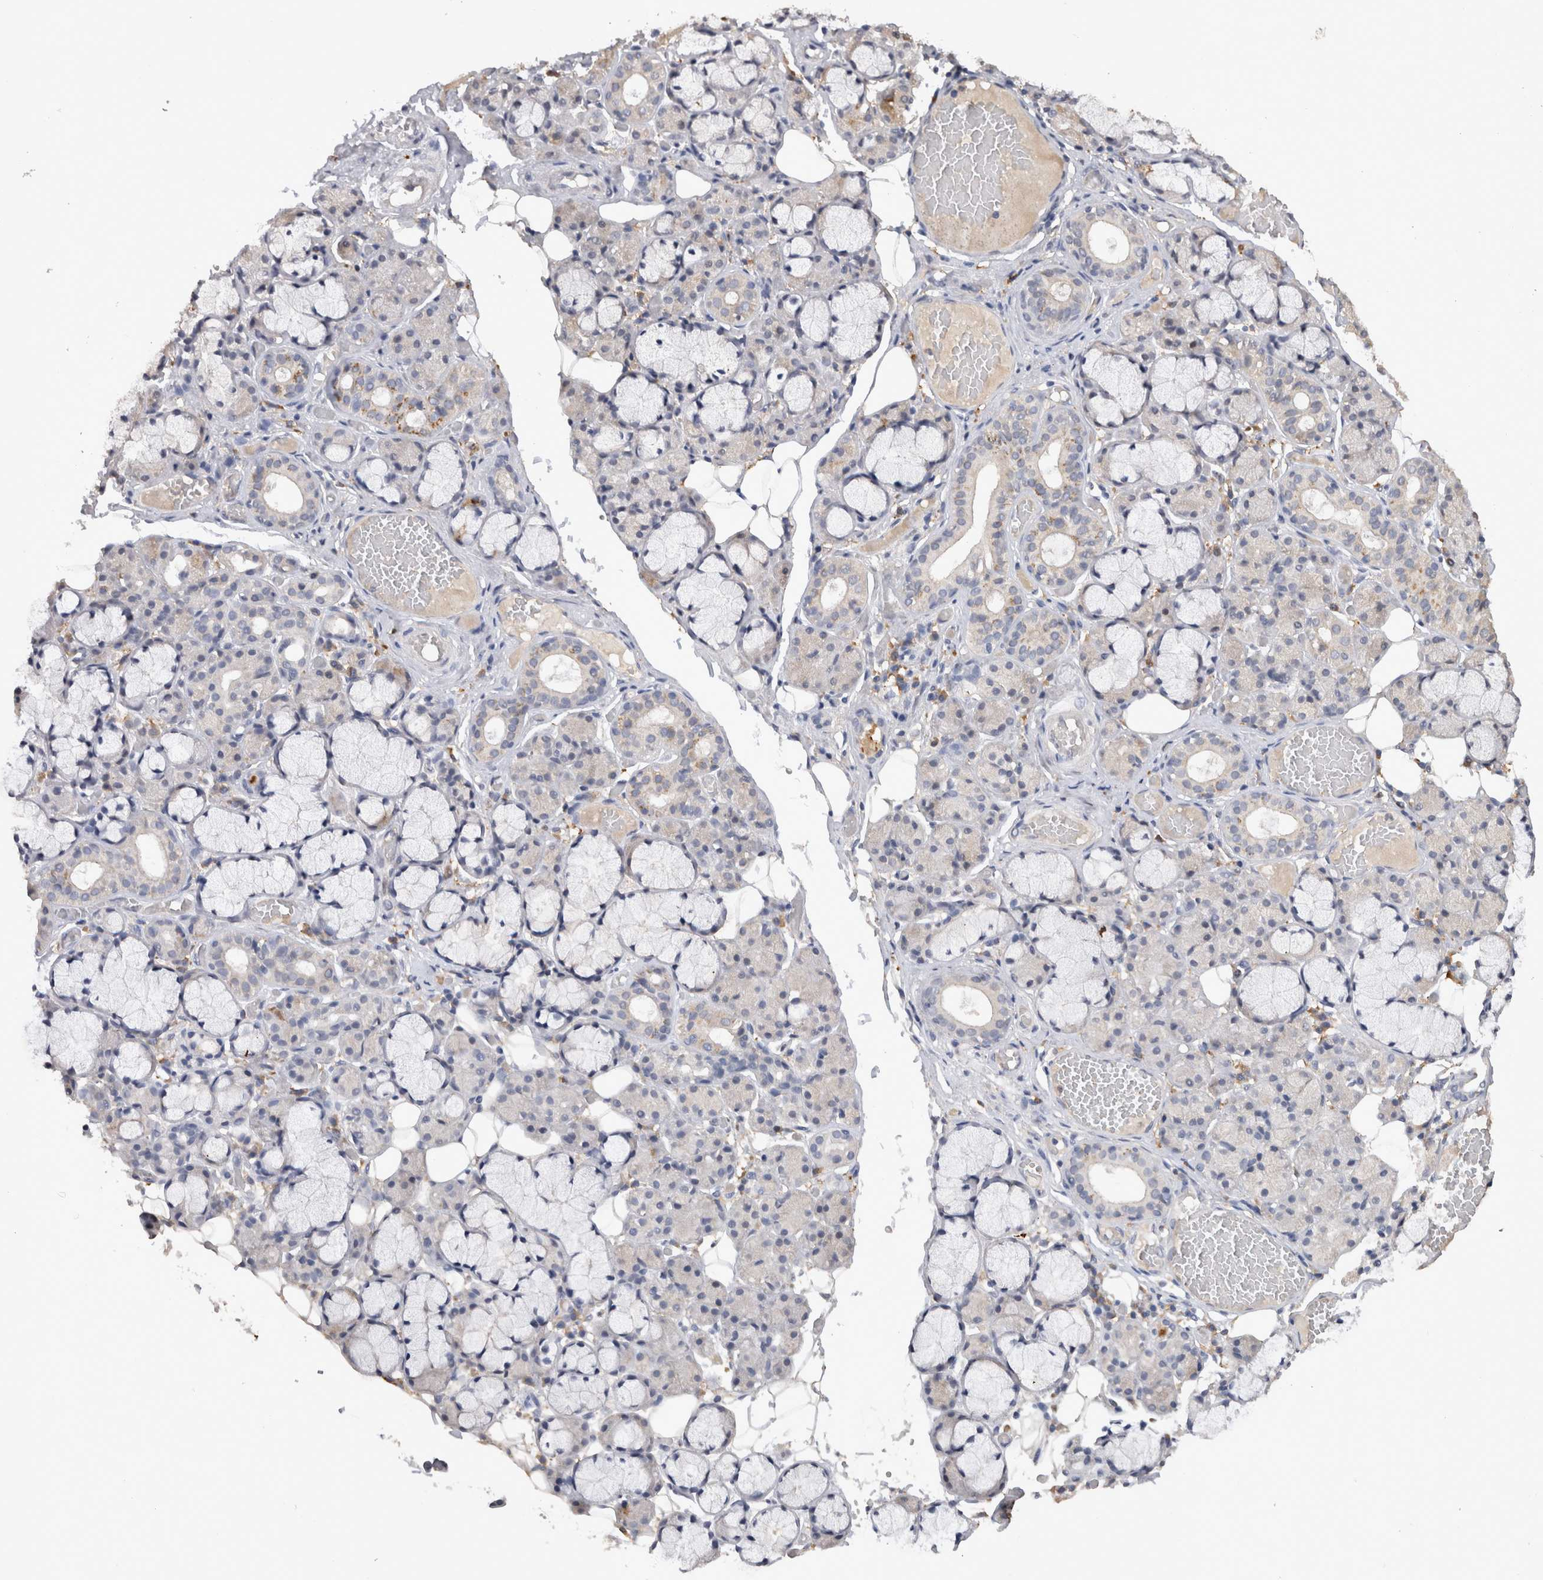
{"staining": {"intensity": "weak", "quantity": "<25%", "location": "nuclear"}, "tissue": "salivary gland", "cell_type": "Glandular cells", "image_type": "normal", "snomed": [{"axis": "morphology", "description": "Normal tissue, NOS"}, {"axis": "topography", "description": "Salivary gland"}], "caption": "This is an immunohistochemistry (IHC) micrograph of normal salivary gland. There is no positivity in glandular cells.", "gene": "VSIG4", "patient": {"sex": "male", "age": 63}}